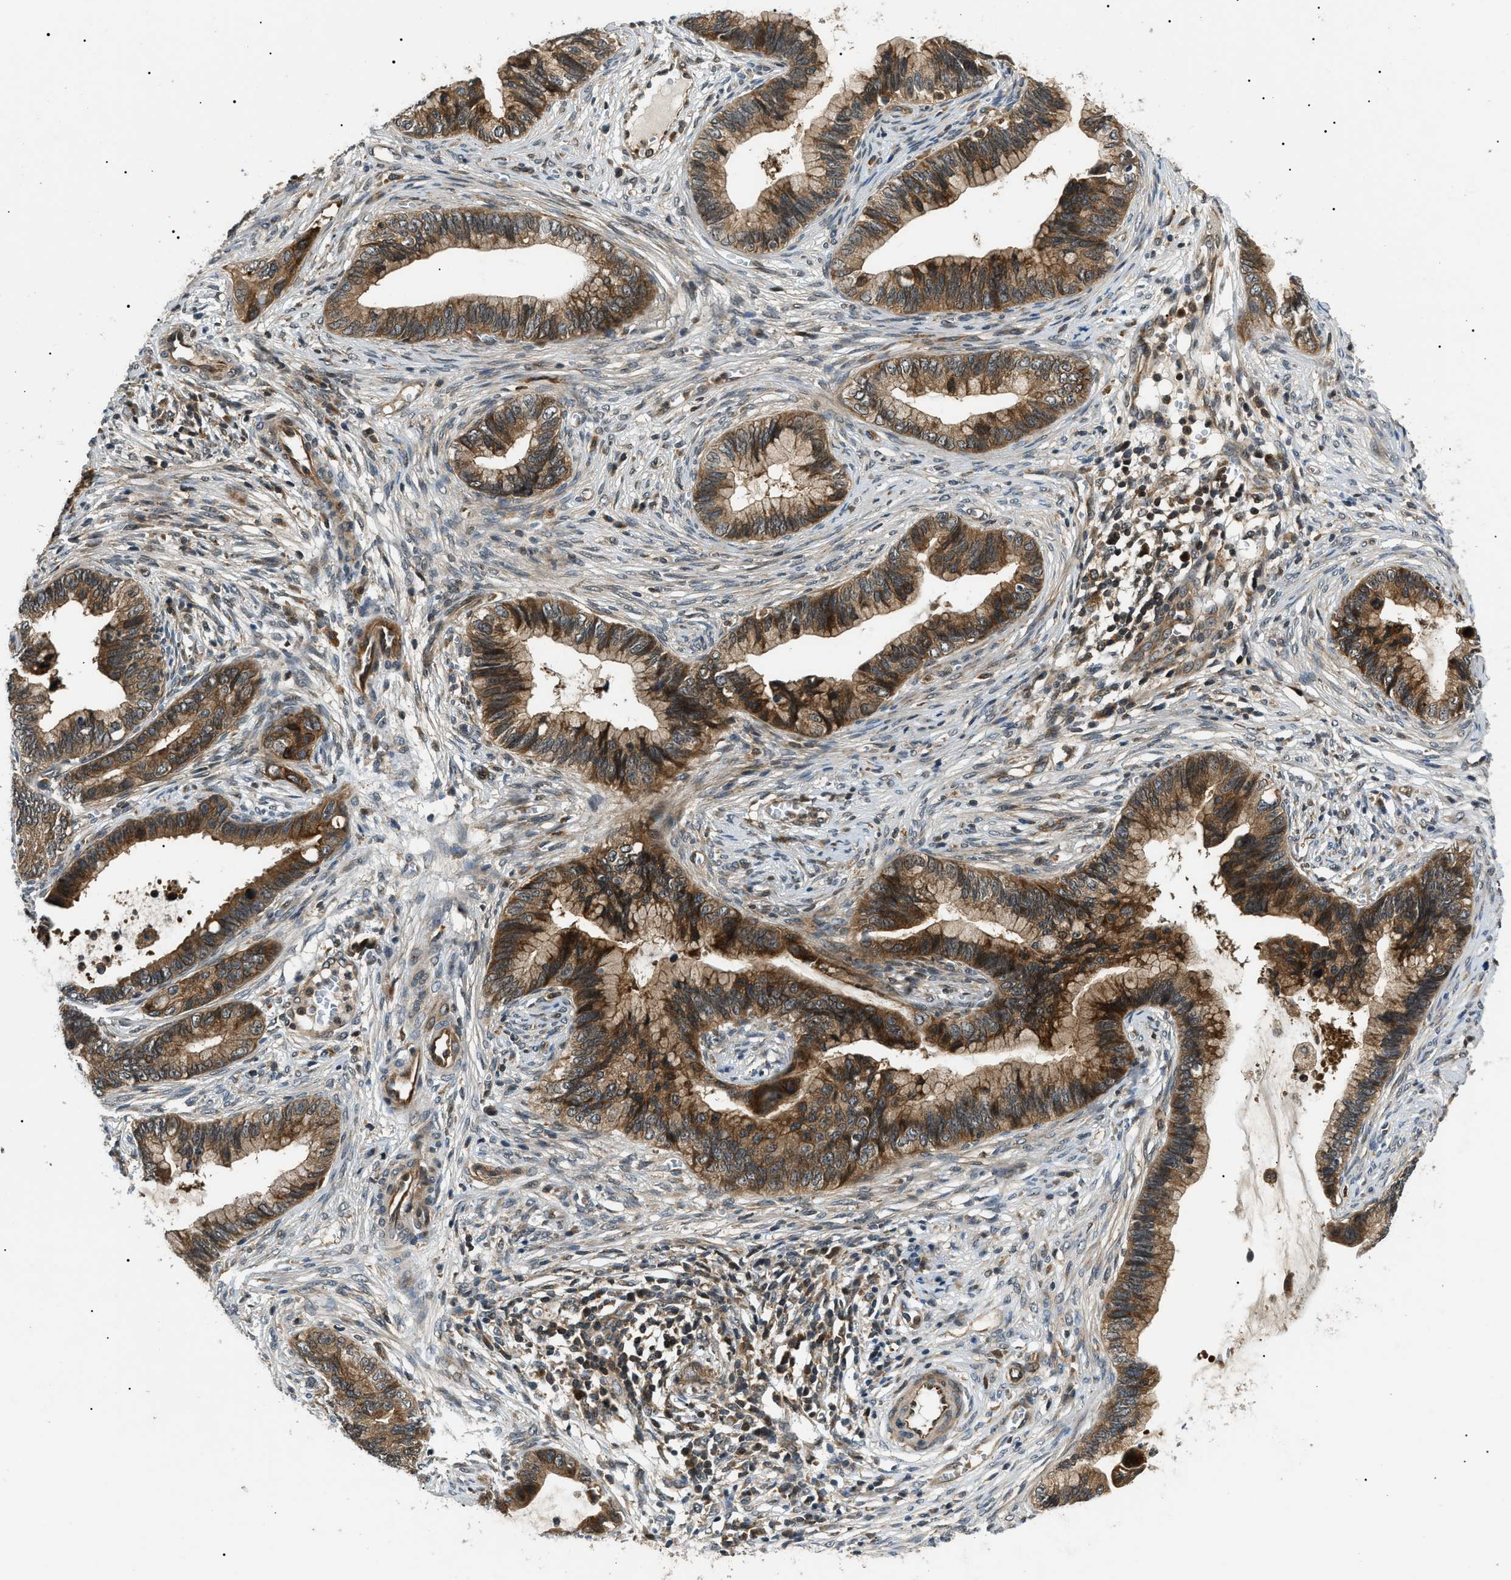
{"staining": {"intensity": "moderate", "quantity": ">75%", "location": "cytoplasmic/membranous"}, "tissue": "cervical cancer", "cell_type": "Tumor cells", "image_type": "cancer", "snomed": [{"axis": "morphology", "description": "Adenocarcinoma, NOS"}, {"axis": "topography", "description": "Cervix"}], "caption": "Tumor cells show medium levels of moderate cytoplasmic/membranous staining in about >75% of cells in cervical cancer (adenocarcinoma).", "gene": "ATP6AP1", "patient": {"sex": "female", "age": 44}}